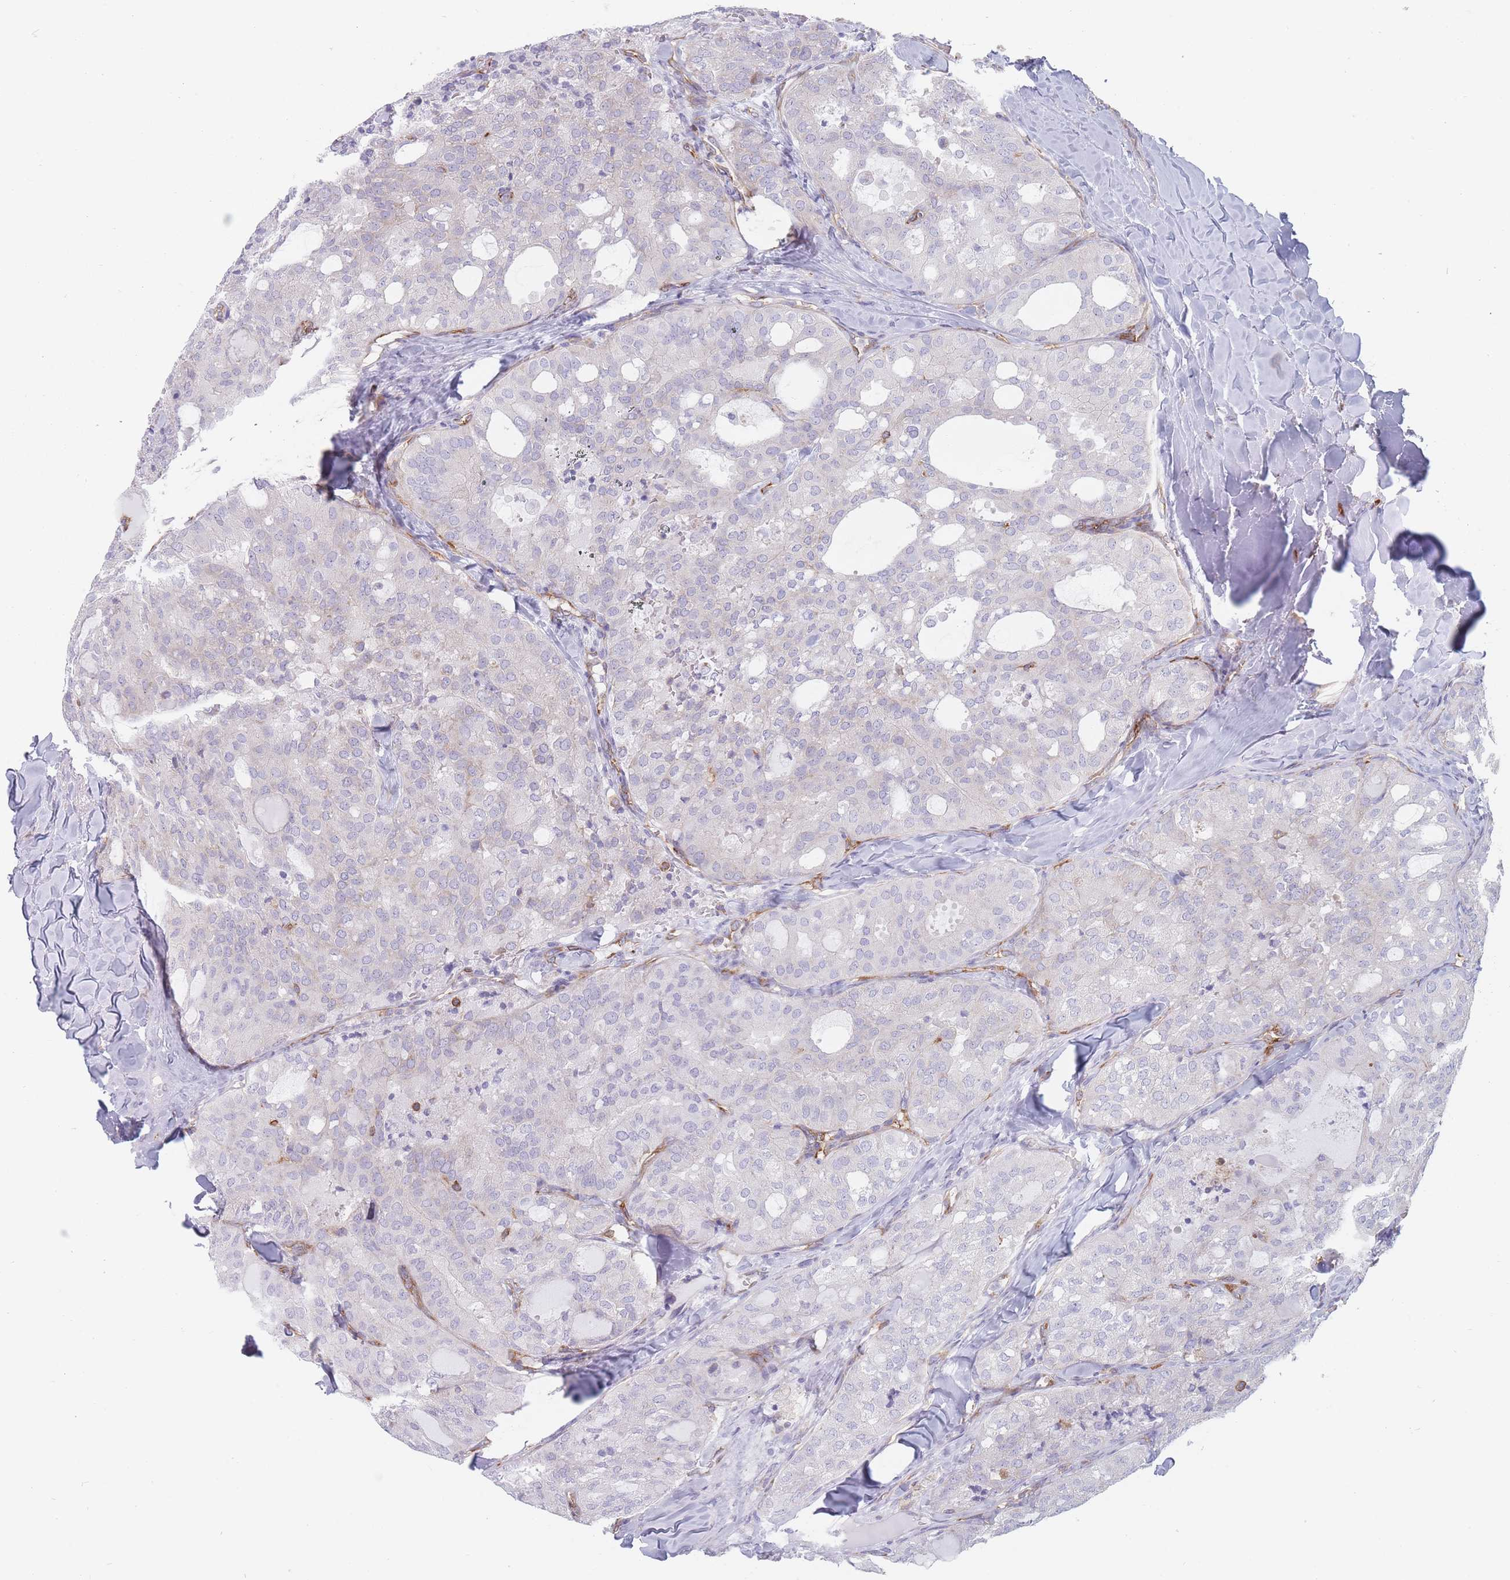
{"staining": {"intensity": "negative", "quantity": "none", "location": "none"}, "tissue": "thyroid cancer", "cell_type": "Tumor cells", "image_type": "cancer", "snomed": [{"axis": "morphology", "description": "Follicular adenoma carcinoma, NOS"}, {"axis": "topography", "description": "Thyroid gland"}], "caption": "This is an immunohistochemistry histopathology image of human thyroid cancer (follicular adenoma carcinoma). There is no staining in tumor cells.", "gene": "MAP1S", "patient": {"sex": "male", "age": 75}}